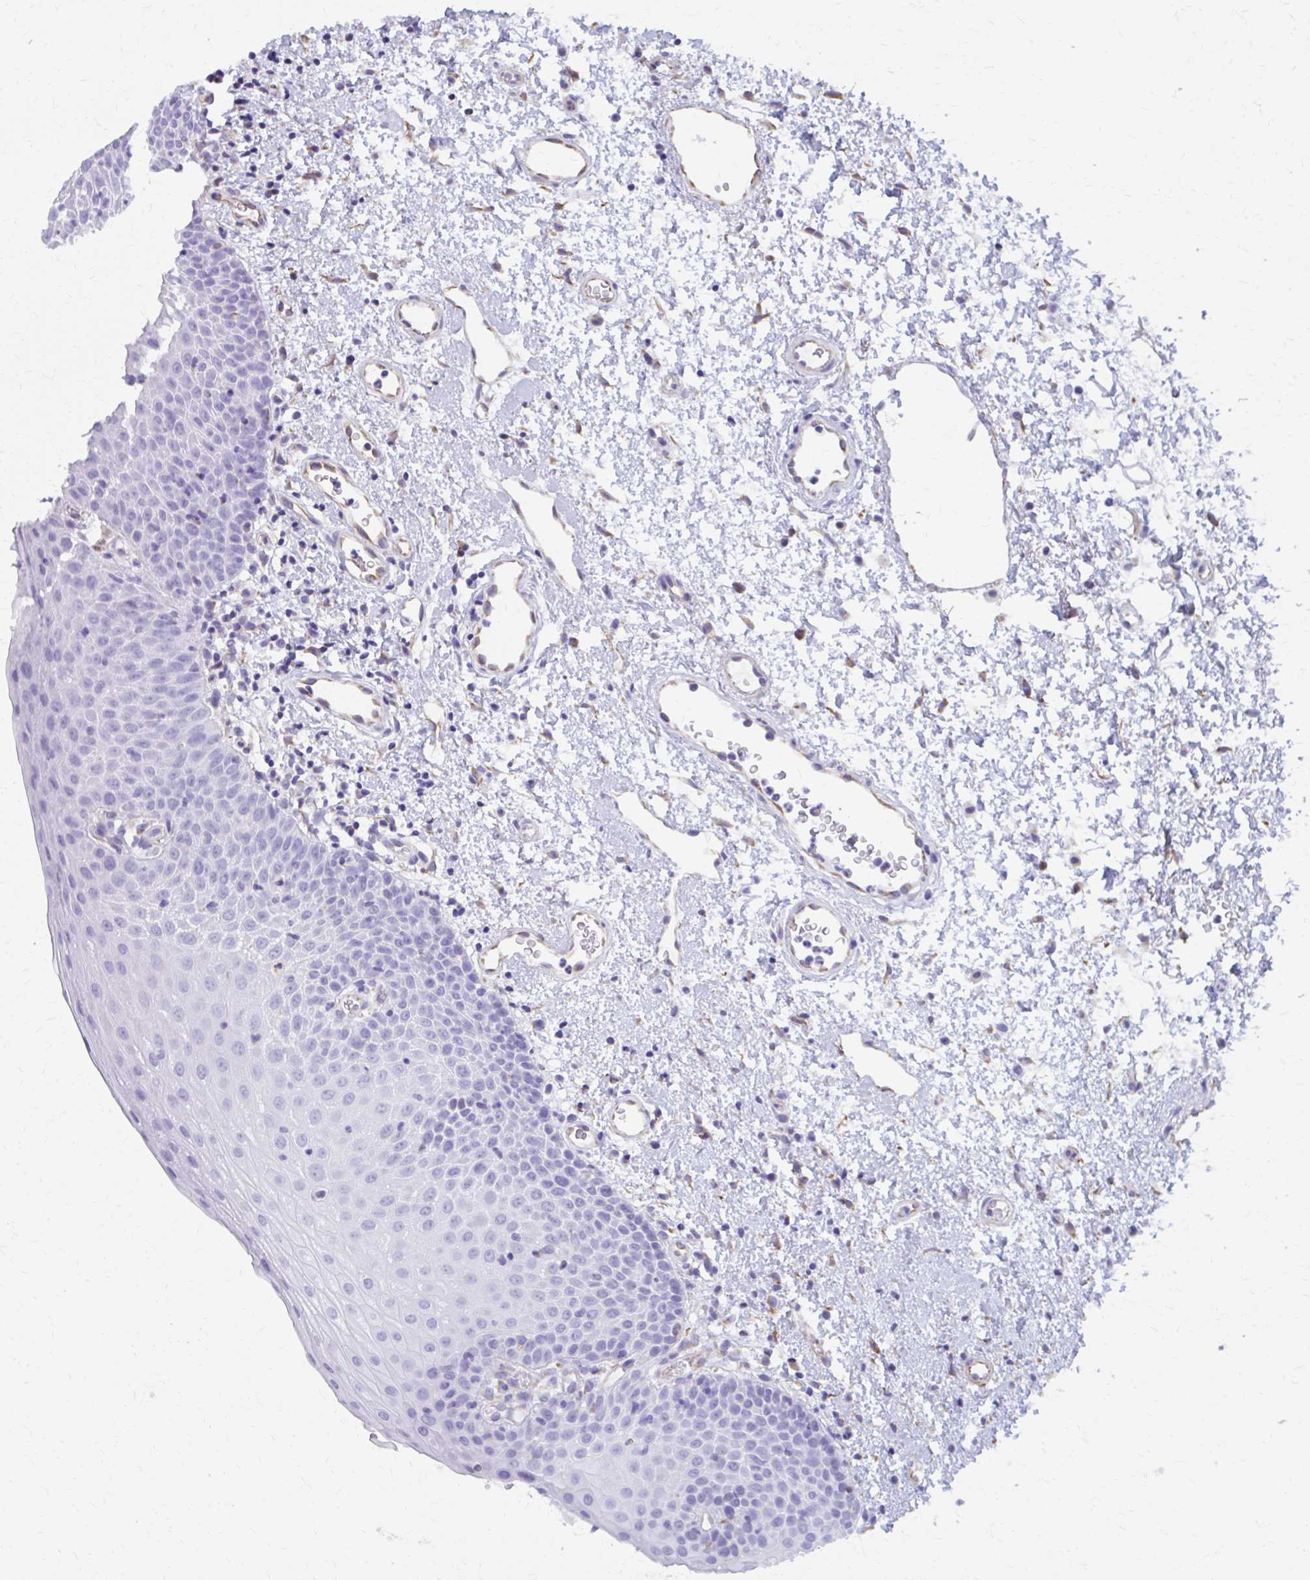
{"staining": {"intensity": "negative", "quantity": "none", "location": "none"}, "tissue": "oral mucosa", "cell_type": "Squamous epithelial cells", "image_type": "normal", "snomed": [{"axis": "morphology", "description": "Normal tissue, NOS"}, {"axis": "topography", "description": "Oral tissue"}, {"axis": "topography", "description": "Head-Neck"}], "caption": "Protein analysis of unremarkable oral mucosa shows no significant staining in squamous epithelial cells.", "gene": "GFAP", "patient": {"sex": "female", "age": 55}}